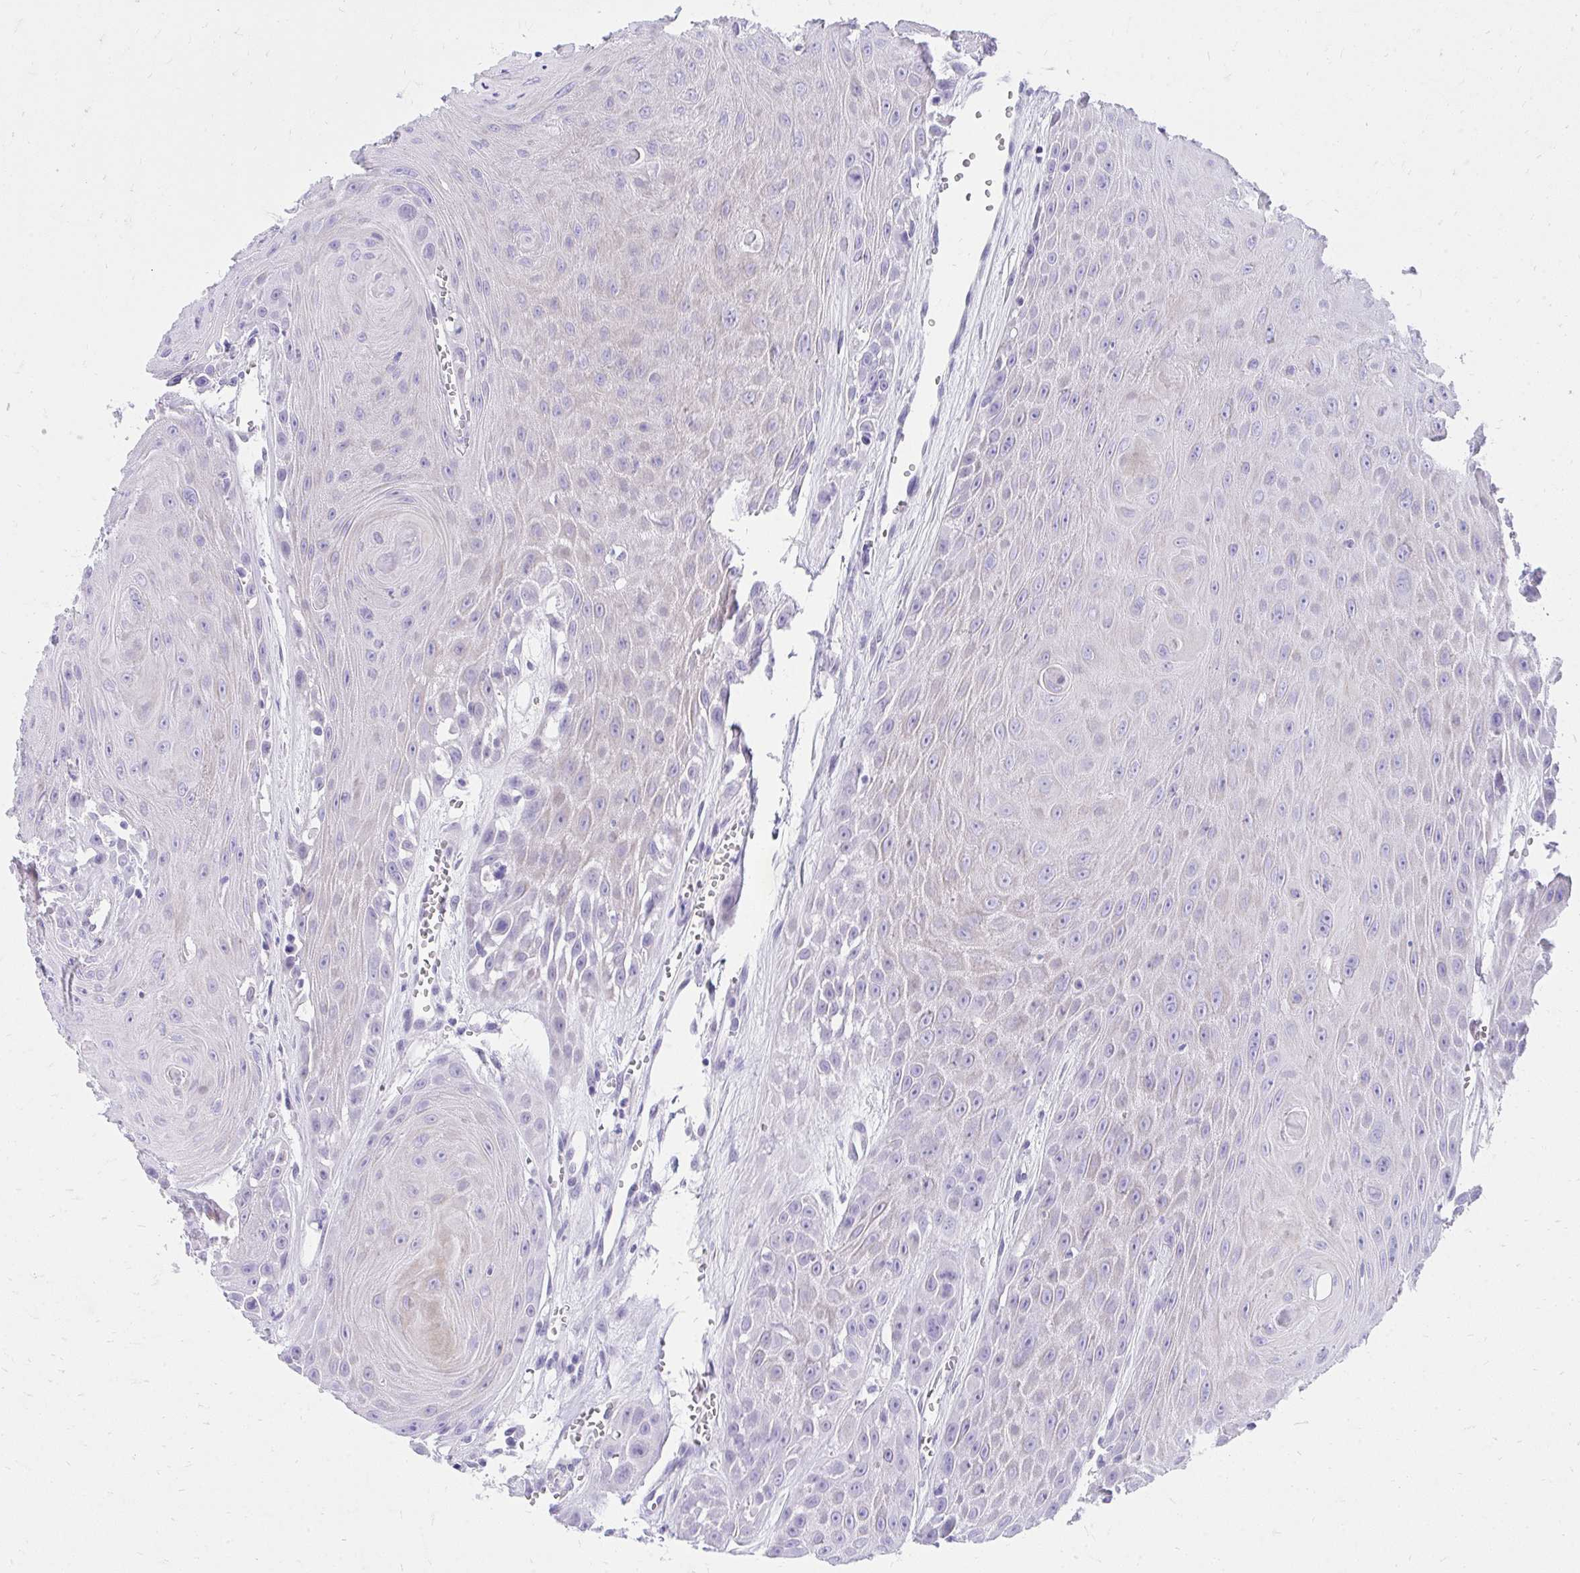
{"staining": {"intensity": "negative", "quantity": "none", "location": "none"}, "tissue": "head and neck cancer", "cell_type": "Tumor cells", "image_type": "cancer", "snomed": [{"axis": "morphology", "description": "Squamous cell carcinoma, NOS"}, {"axis": "topography", "description": "Oral tissue"}, {"axis": "topography", "description": "Head-Neck"}], "caption": "Tumor cells are negative for brown protein staining in squamous cell carcinoma (head and neck).", "gene": "KLK1", "patient": {"sex": "male", "age": 81}}